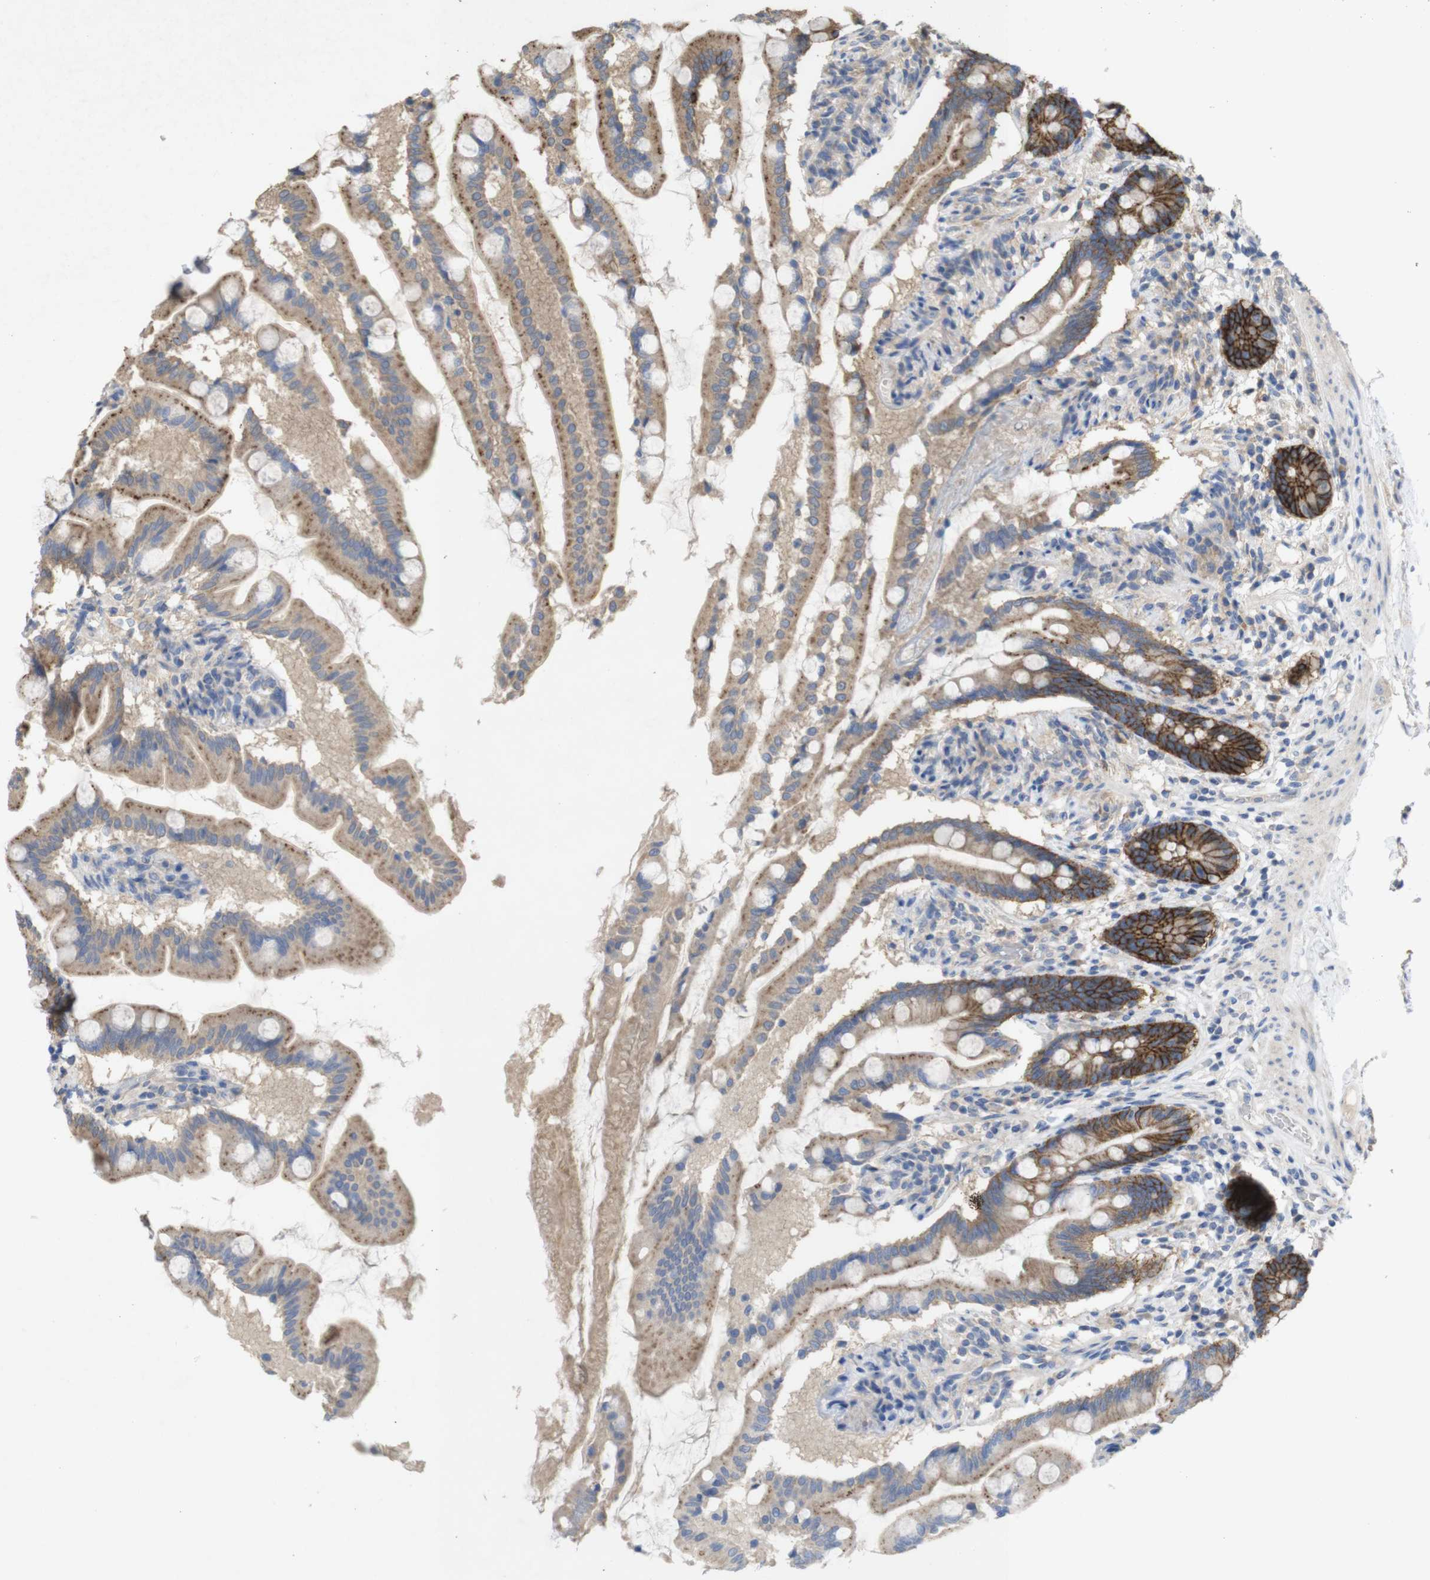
{"staining": {"intensity": "strong", "quantity": ">75%", "location": "cytoplasmic/membranous"}, "tissue": "small intestine", "cell_type": "Glandular cells", "image_type": "normal", "snomed": [{"axis": "morphology", "description": "Normal tissue, NOS"}, {"axis": "topography", "description": "Small intestine"}], "caption": "Immunohistochemistry (DAB (3,3'-diaminobenzidine)) staining of unremarkable human small intestine demonstrates strong cytoplasmic/membranous protein positivity in approximately >75% of glandular cells.", "gene": "KCNS3", "patient": {"sex": "female", "age": 56}}